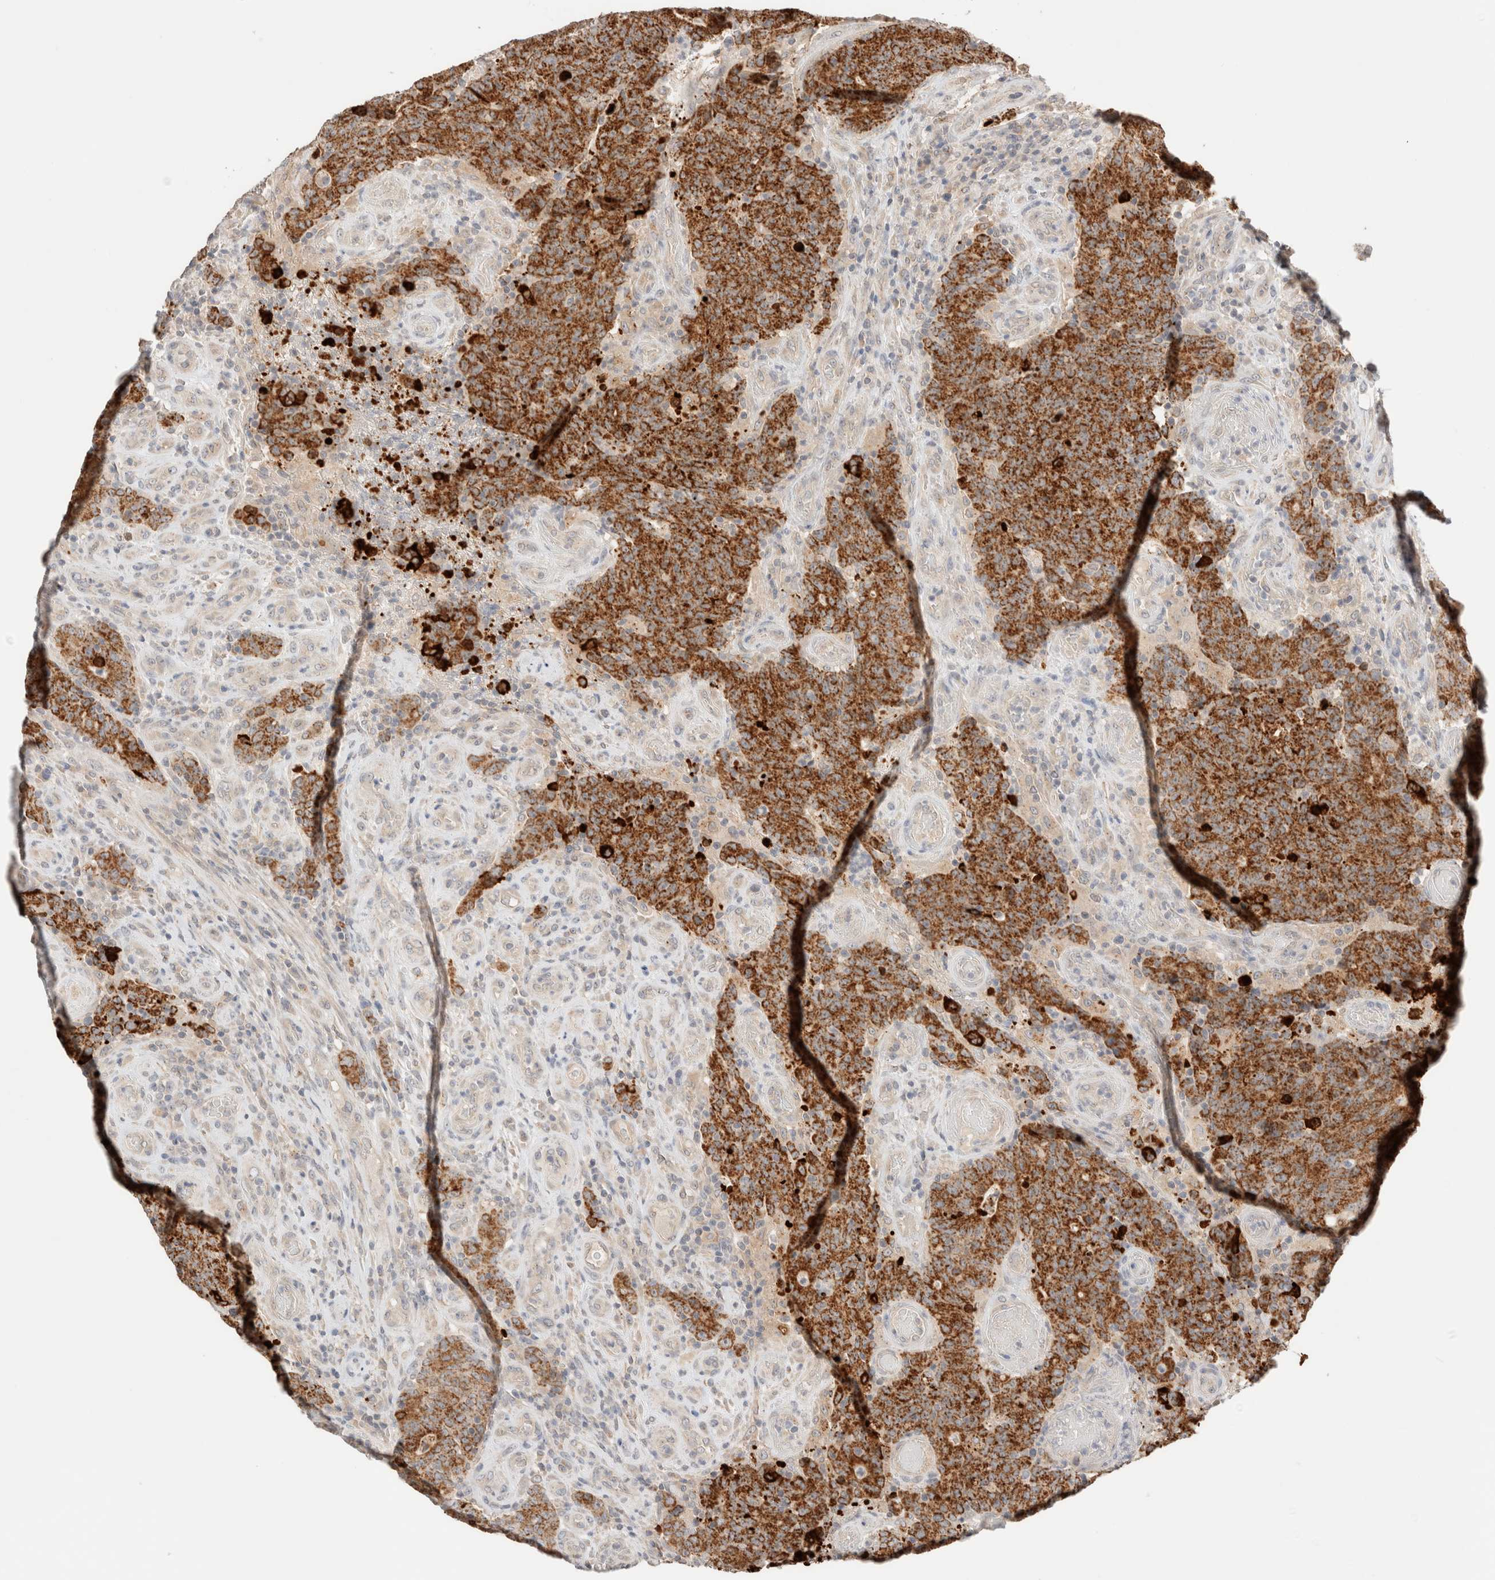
{"staining": {"intensity": "strong", "quantity": ">75%", "location": "cytoplasmic/membranous"}, "tissue": "colorectal cancer", "cell_type": "Tumor cells", "image_type": "cancer", "snomed": [{"axis": "morphology", "description": "Normal tissue, NOS"}, {"axis": "morphology", "description": "Adenocarcinoma, NOS"}, {"axis": "topography", "description": "Colon"}], "caption": "This micrograph displays immunohistochemistry staining of adenocarcinoma (colorectal), with high strong cytoplasmic/membranous expression in approximately >75% of tumor cells.", "gene": "TRIM41", "patient": {"sex": "female", "age": 75}}